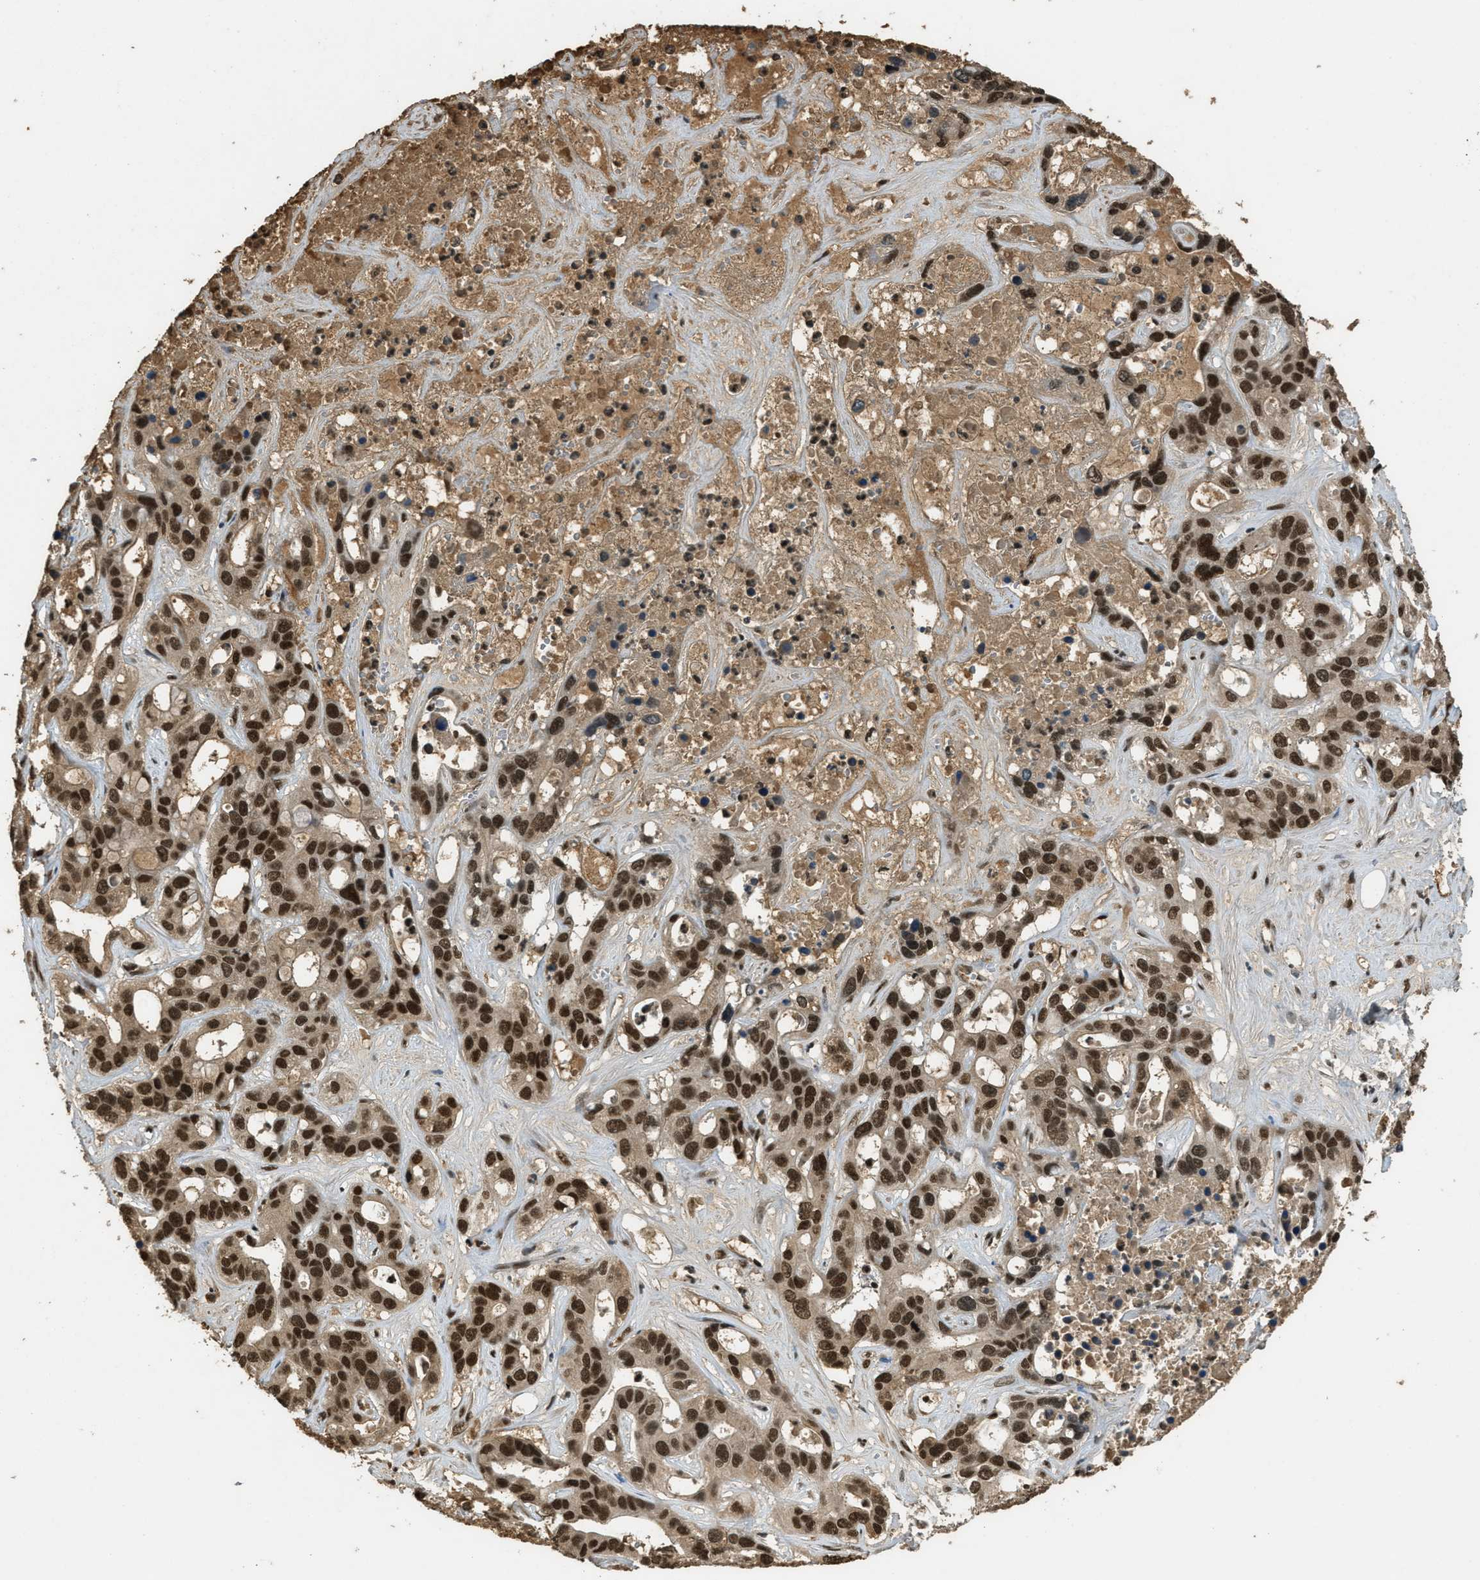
{"staining": {"intensity": "strong", "quantity": ">75%", "location": "nuclear"}, "tissue": "liver cancer", "cell_type": "Tumor cells", "image_type": "cancer", "snomed": [{"axis": "morphology", "description": "Cholangiocarcinoma"}, {"axis": "topography", "description": "Liver"}], "caption": "Tumor cells demonstrate high levels of strong nuclear staining in approximately >75% of cells in liver cancer.", "gene": "ZNF148", "patient": {"sex": "female", "age": 65}}